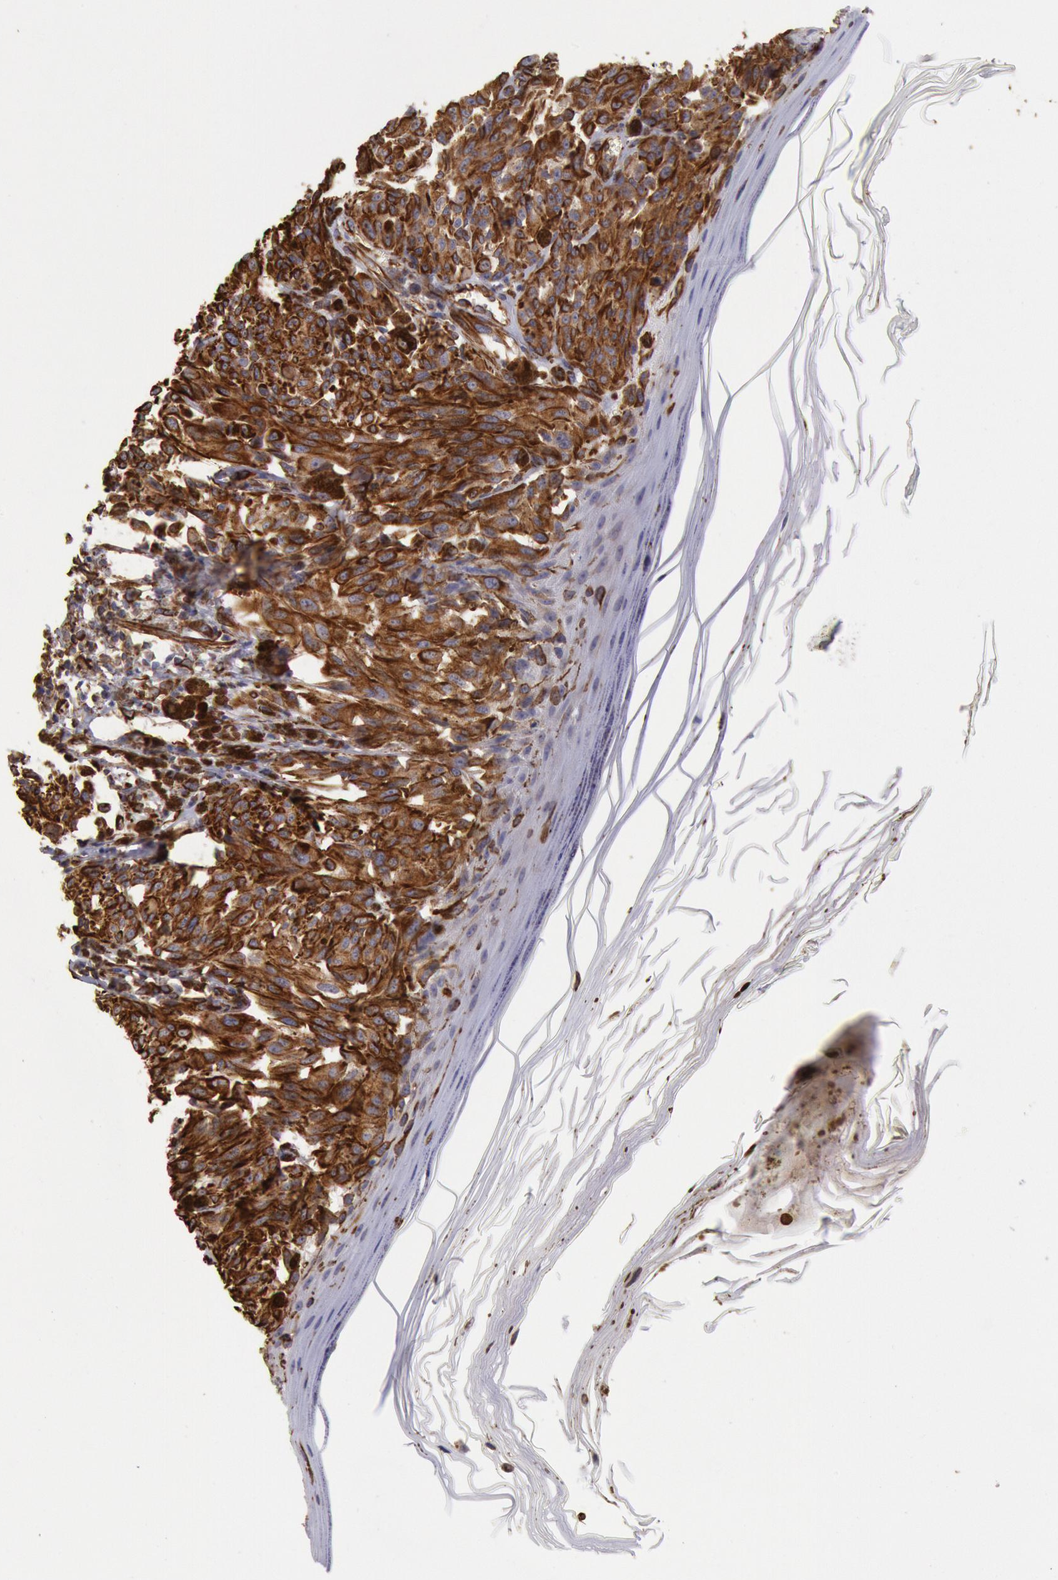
{"staining": {"intensity": "strong", "quantity": ">75%", "location": "cytoplasmic/membranous"}, "tissue": "melanoma", "cell_type": "Tumor cells", "image_type": "cancer", "snomed": [{"axis": "morphology", "description": "Malignant melanoma, NOS"}, {"axis": "topography", "description": "Skin"}], "caption": "Immunohistochemical staining of melanoma demonstrates high levels of strong cytoplasmic/membranous protein staining in about >75% of tumor cells.", "gene": "RNF139", "patient": {"sex": "female", "age": 72}}